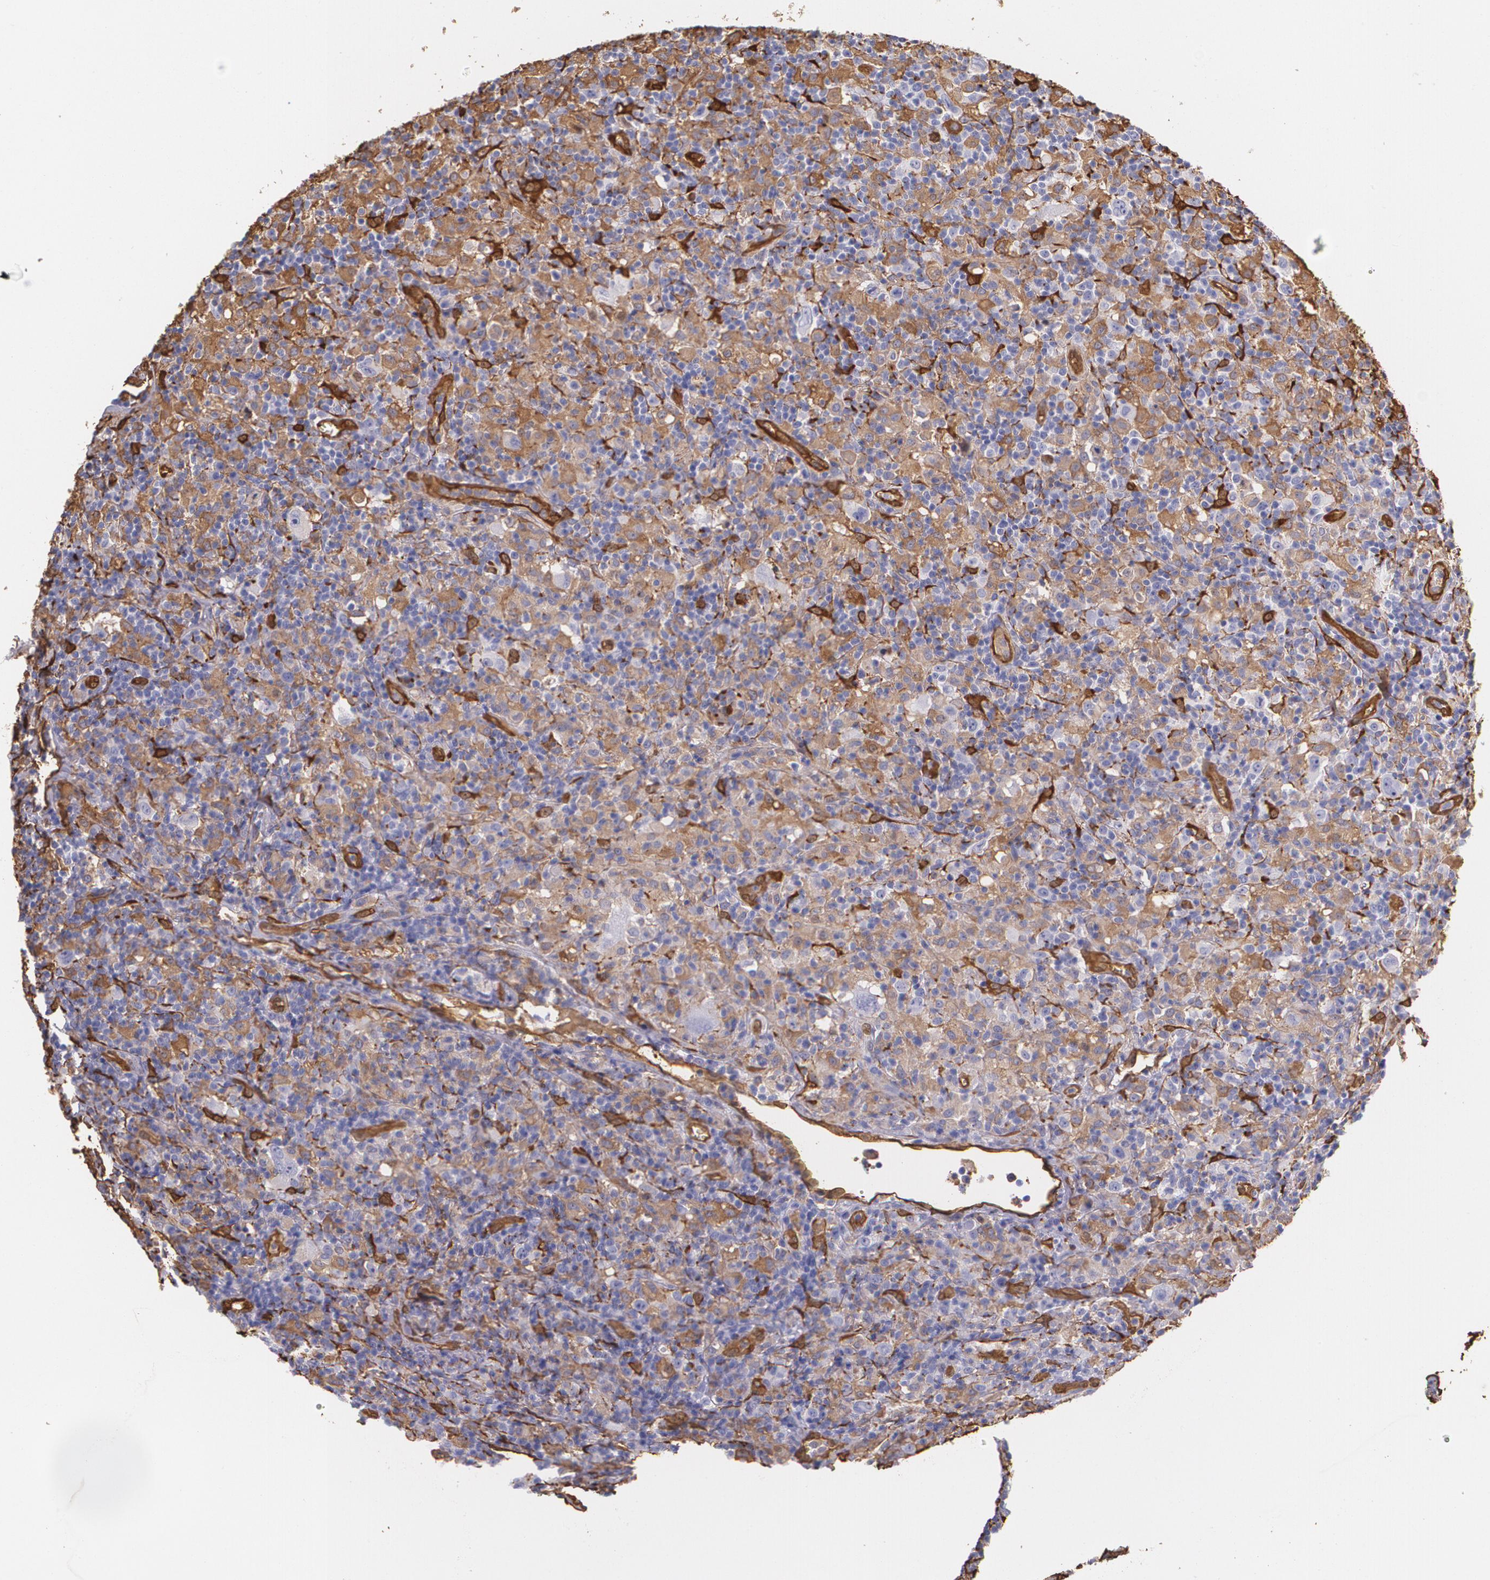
{"staining": {"intensity": "weak", "quantity": "<25%", "location": "cytoplasmic/membranous"}, "tissue": "lymphoma", "cell_type": "Tumor cells", "image_type": "cancer", "snomed": [{"axis": "morphology", "description": "Hodgkin's disease, NOS"}, {"axis": "topography", "description": "Lymph node"}], "caption": "The immunohistochemistry micrograph has no significant staining in tumor cells of Hodgkin's disease tissue. (Stains: DAB immunohistochemistry with hematoxylin counter stain, Microscopy: brightfield microscopy at high magnification).", "gene": "MMP2", "patient": {"sex": "male", "age": 46}}